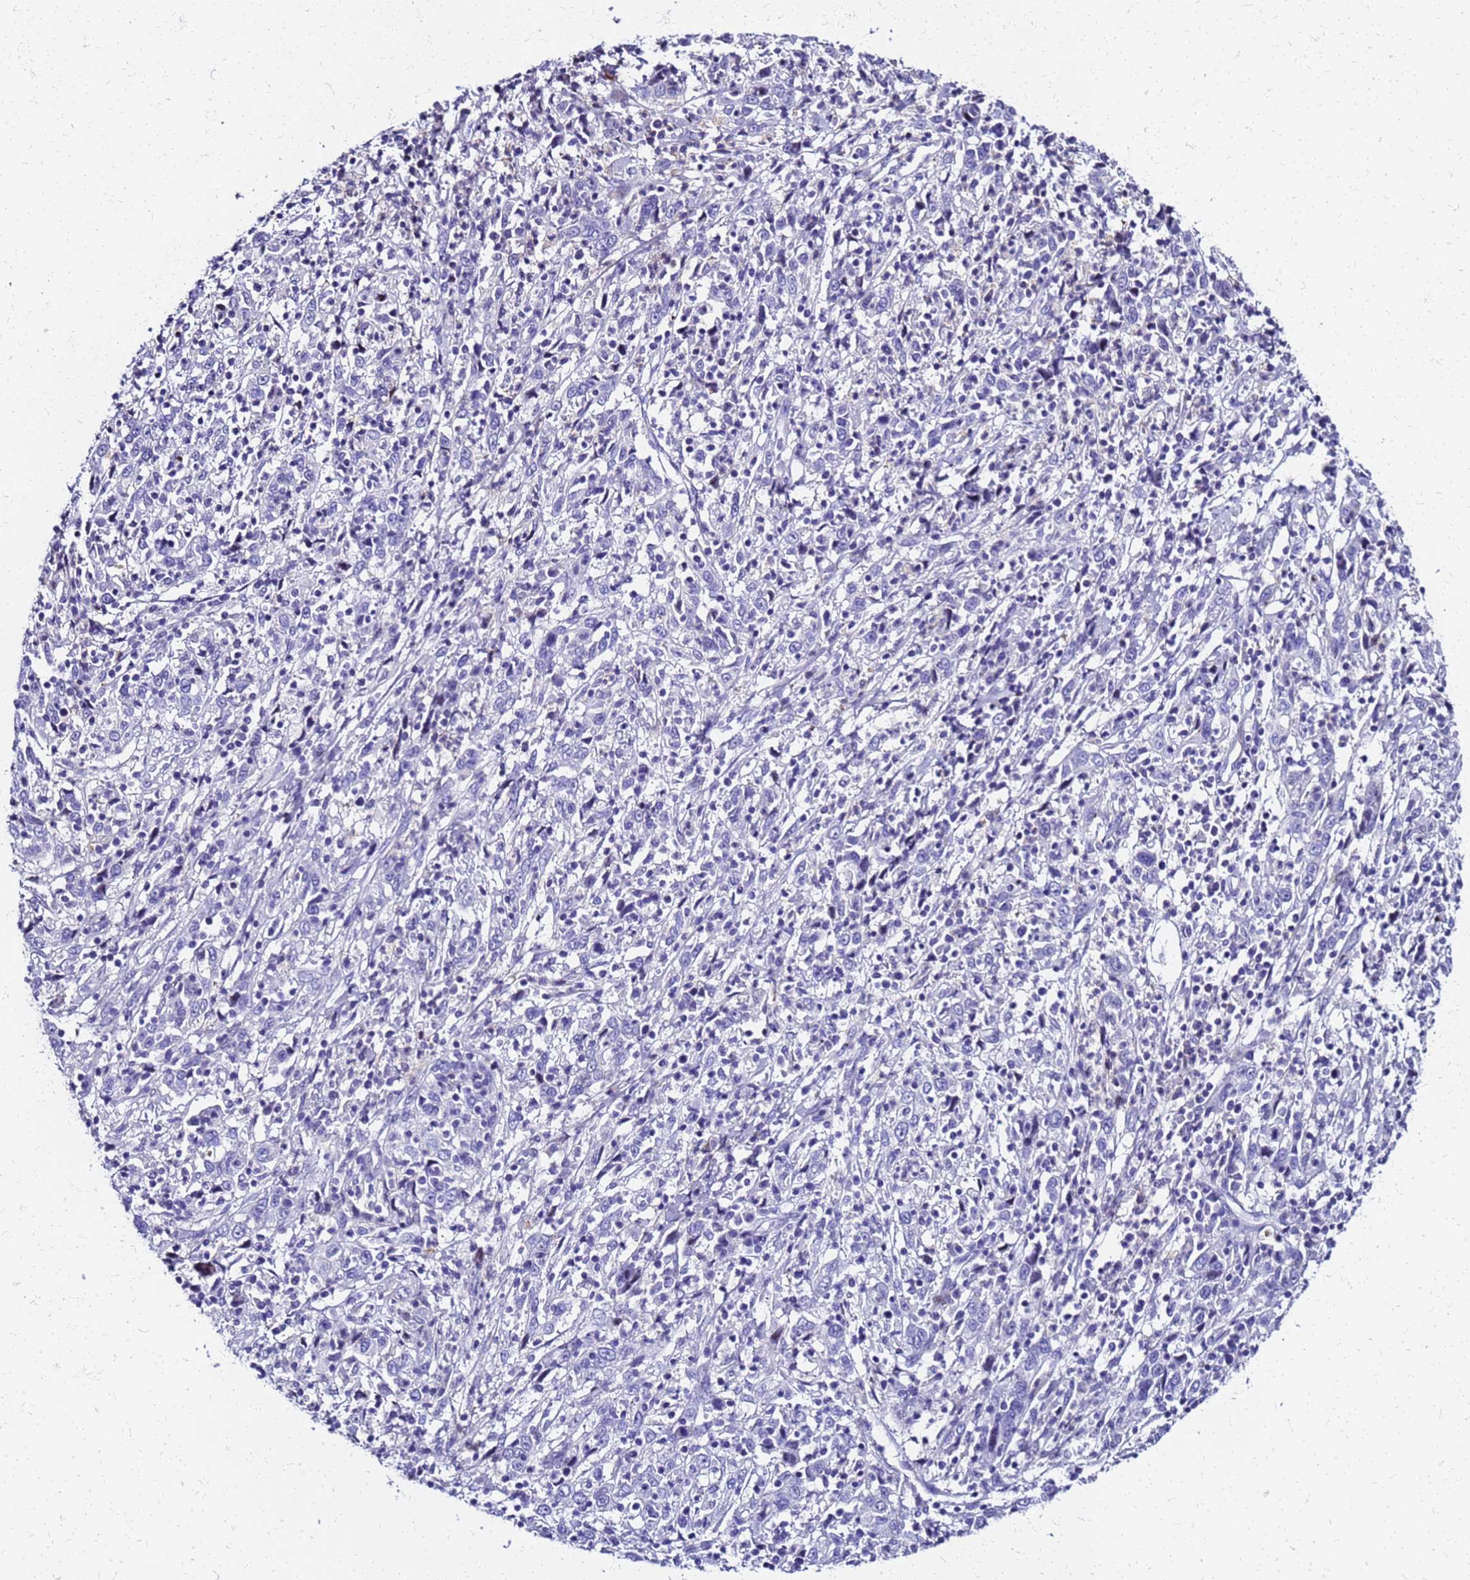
{"staining": {"intensity": "negative", "quantity": "none", "location": "none"}, "tissue": "cervical cancer", "cell_type": "Tumor cells", "image_type": "cancer", "snomed": [{"axis": "morphology", "description": "Squamous cell carcinoma, NOS"}, {"axis": "topography", "description": "Cervix"}], "caption": "Tumor cells are negative for protein expression in human cervical cancer (squamous cell carcinoma).", "gene": "SMIM21", "patient": {"sex": "female", "age": 46}}